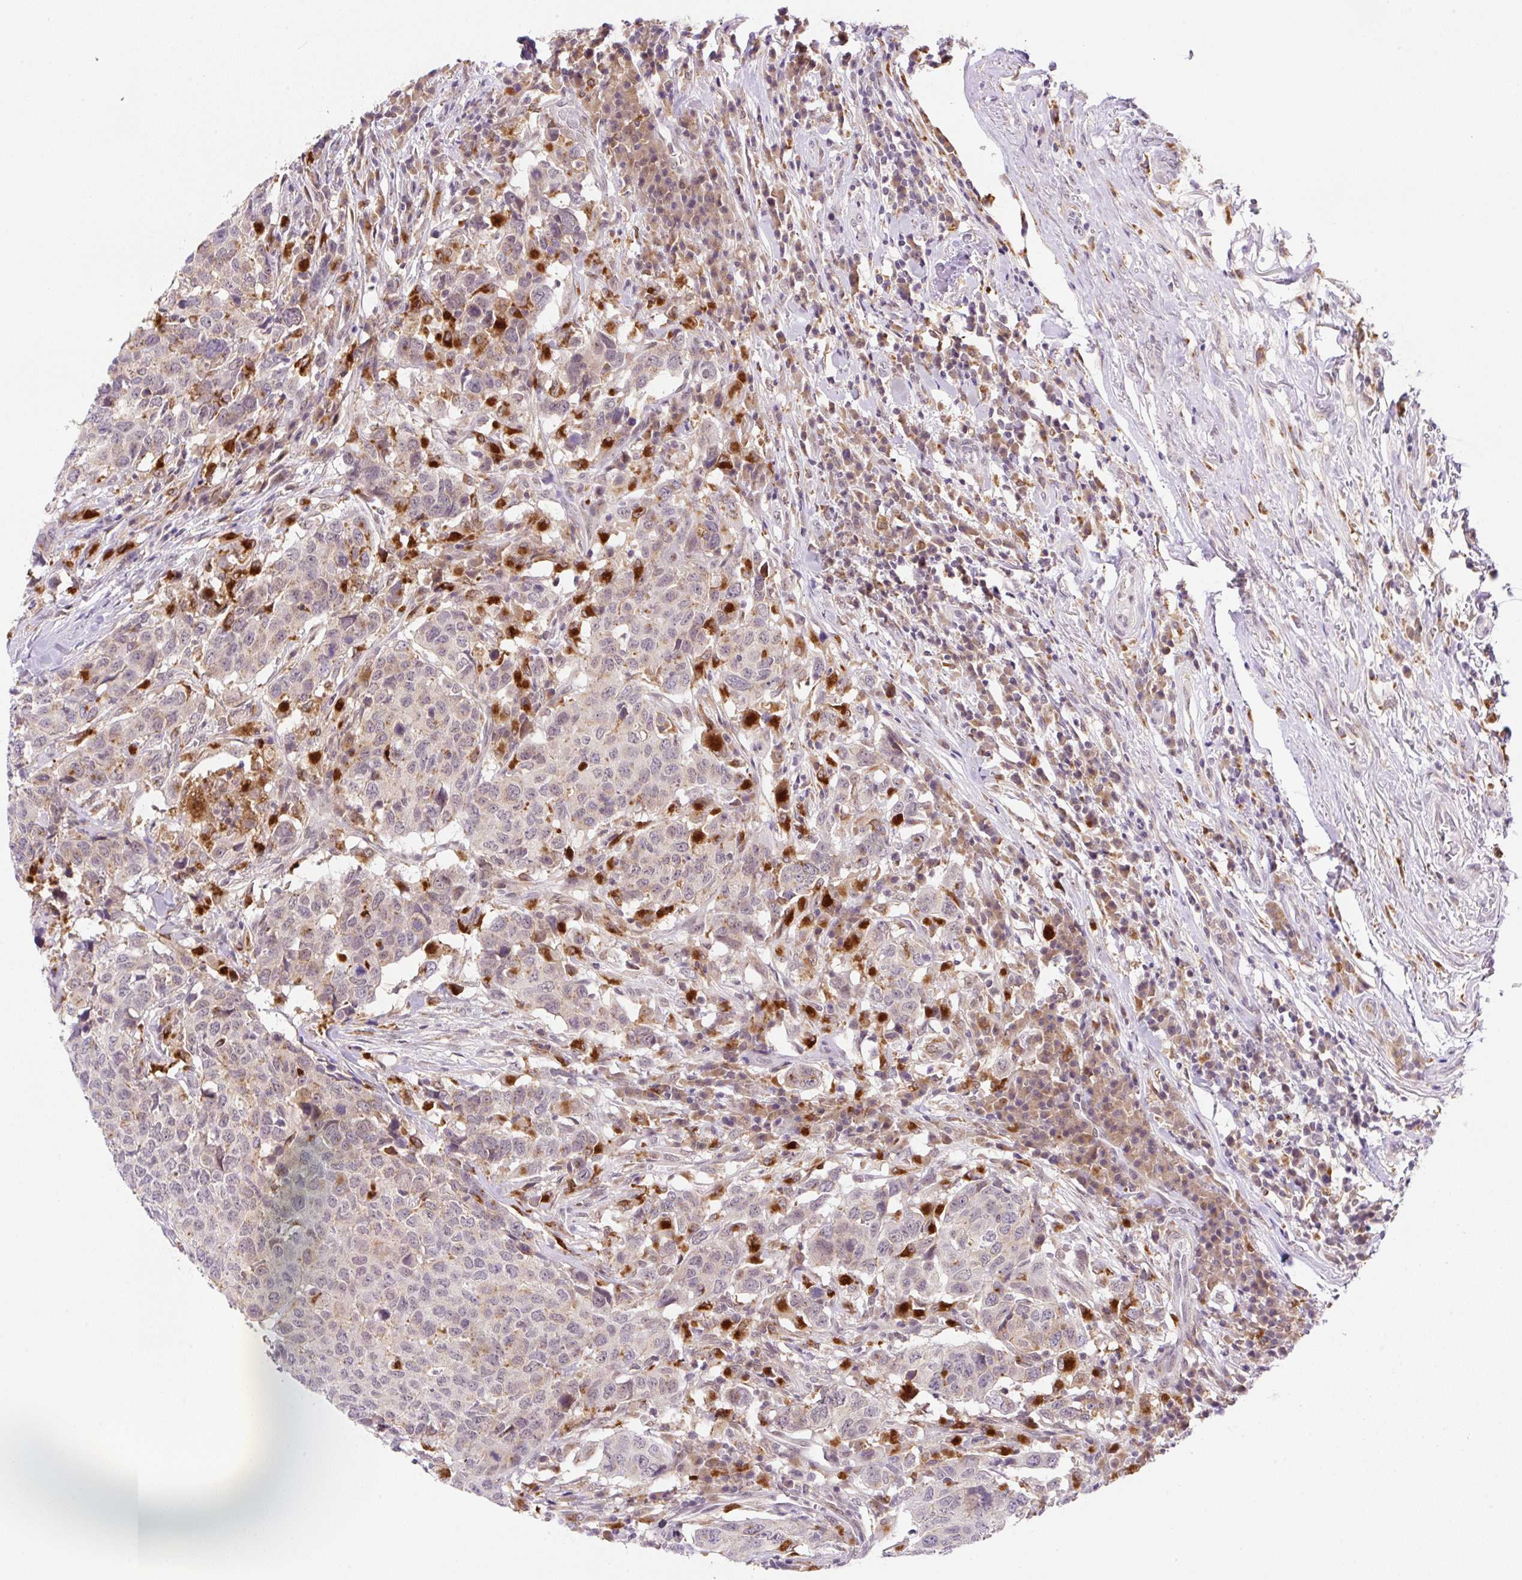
{"staining": {"intensity": "weak", "quantity": "25%-75%", "location": "nuclear"}, "tissue": "head and neck cancer", "cell_type": "Tumor cells", "image_type": "cancer", "snomed": [{"axis": "morphology", "description": "Normal tissue, NOS"}, {"axis": "morphology", "description": "Squamous cell carcinoma, NOS"}, {"axis": "topography", "description": "Skeletal muscle"}, {"axis": "topography", "description": "Vascular tissue"}, {"axis": "topography", "description": "Peripheral nerve tissue"}, {"axis": "topography", "description": "Head-Neck"}], "caption": "Human head and neck cancer (squamous cell carcinoma) stained with a brown dye shows weak nuclear positive positivity in approximately 25%-75% of tumor cells.", "gene": "CEBPZOS", "patient": {"sex": "male", "age": 66}}